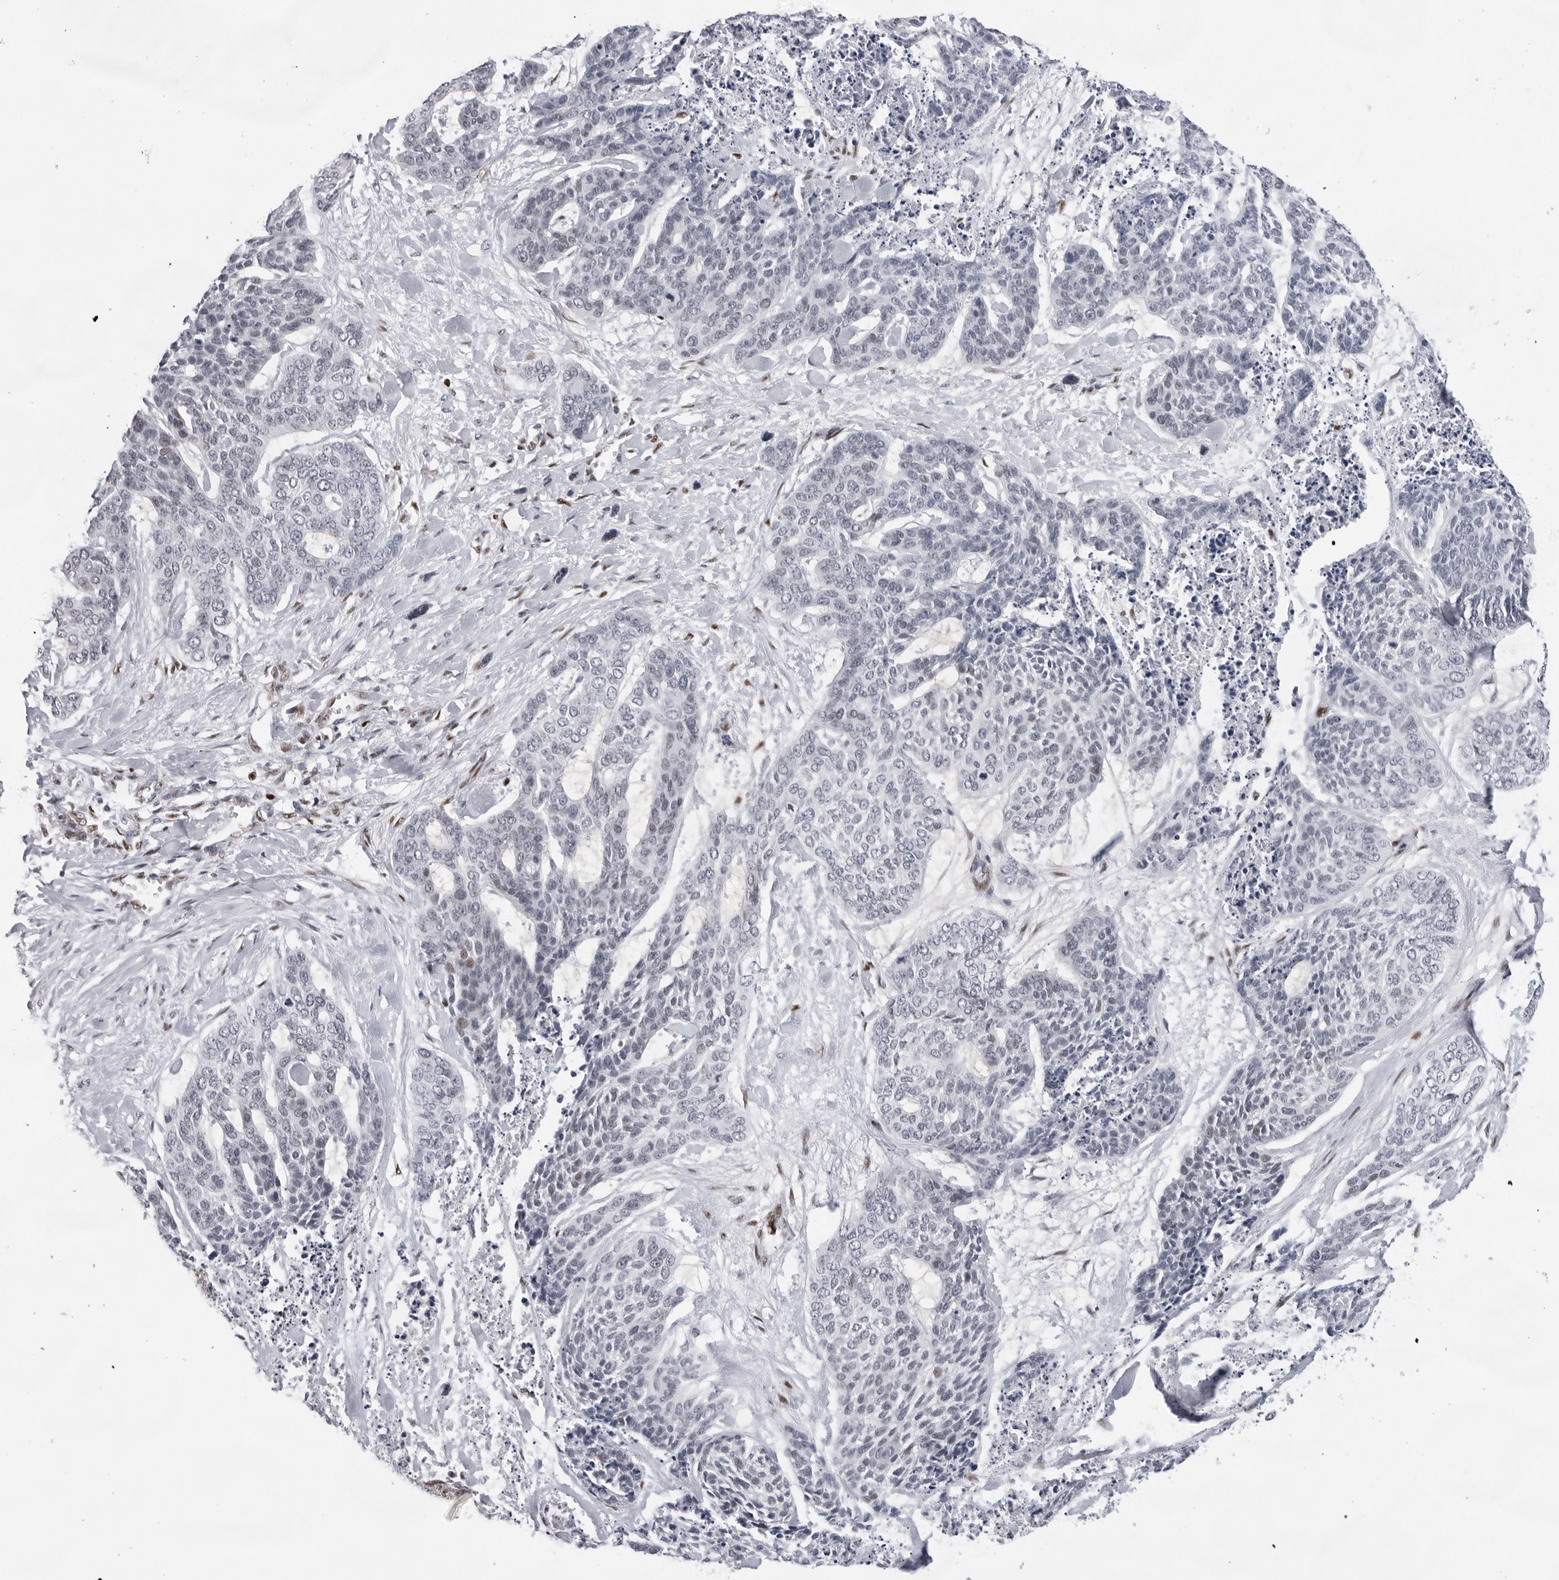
{"staining": {"intensity": "negative", "quantity": "none", "location": "none"}, "tissue": "skin cancer", "cell_type": "Tumor cells", "image_type": "cancer", "snomed": [{"axis": "morphology", "description": "Basal cell carcinoma"}, {"axis": "topography", "description": "Skin"}], "caption": "The photomicrograph displays no staining of tumor cells in basal cell carcinoma (skin).", "gene": "OGG1", "patient": {"sex": "female", "age": 64}}